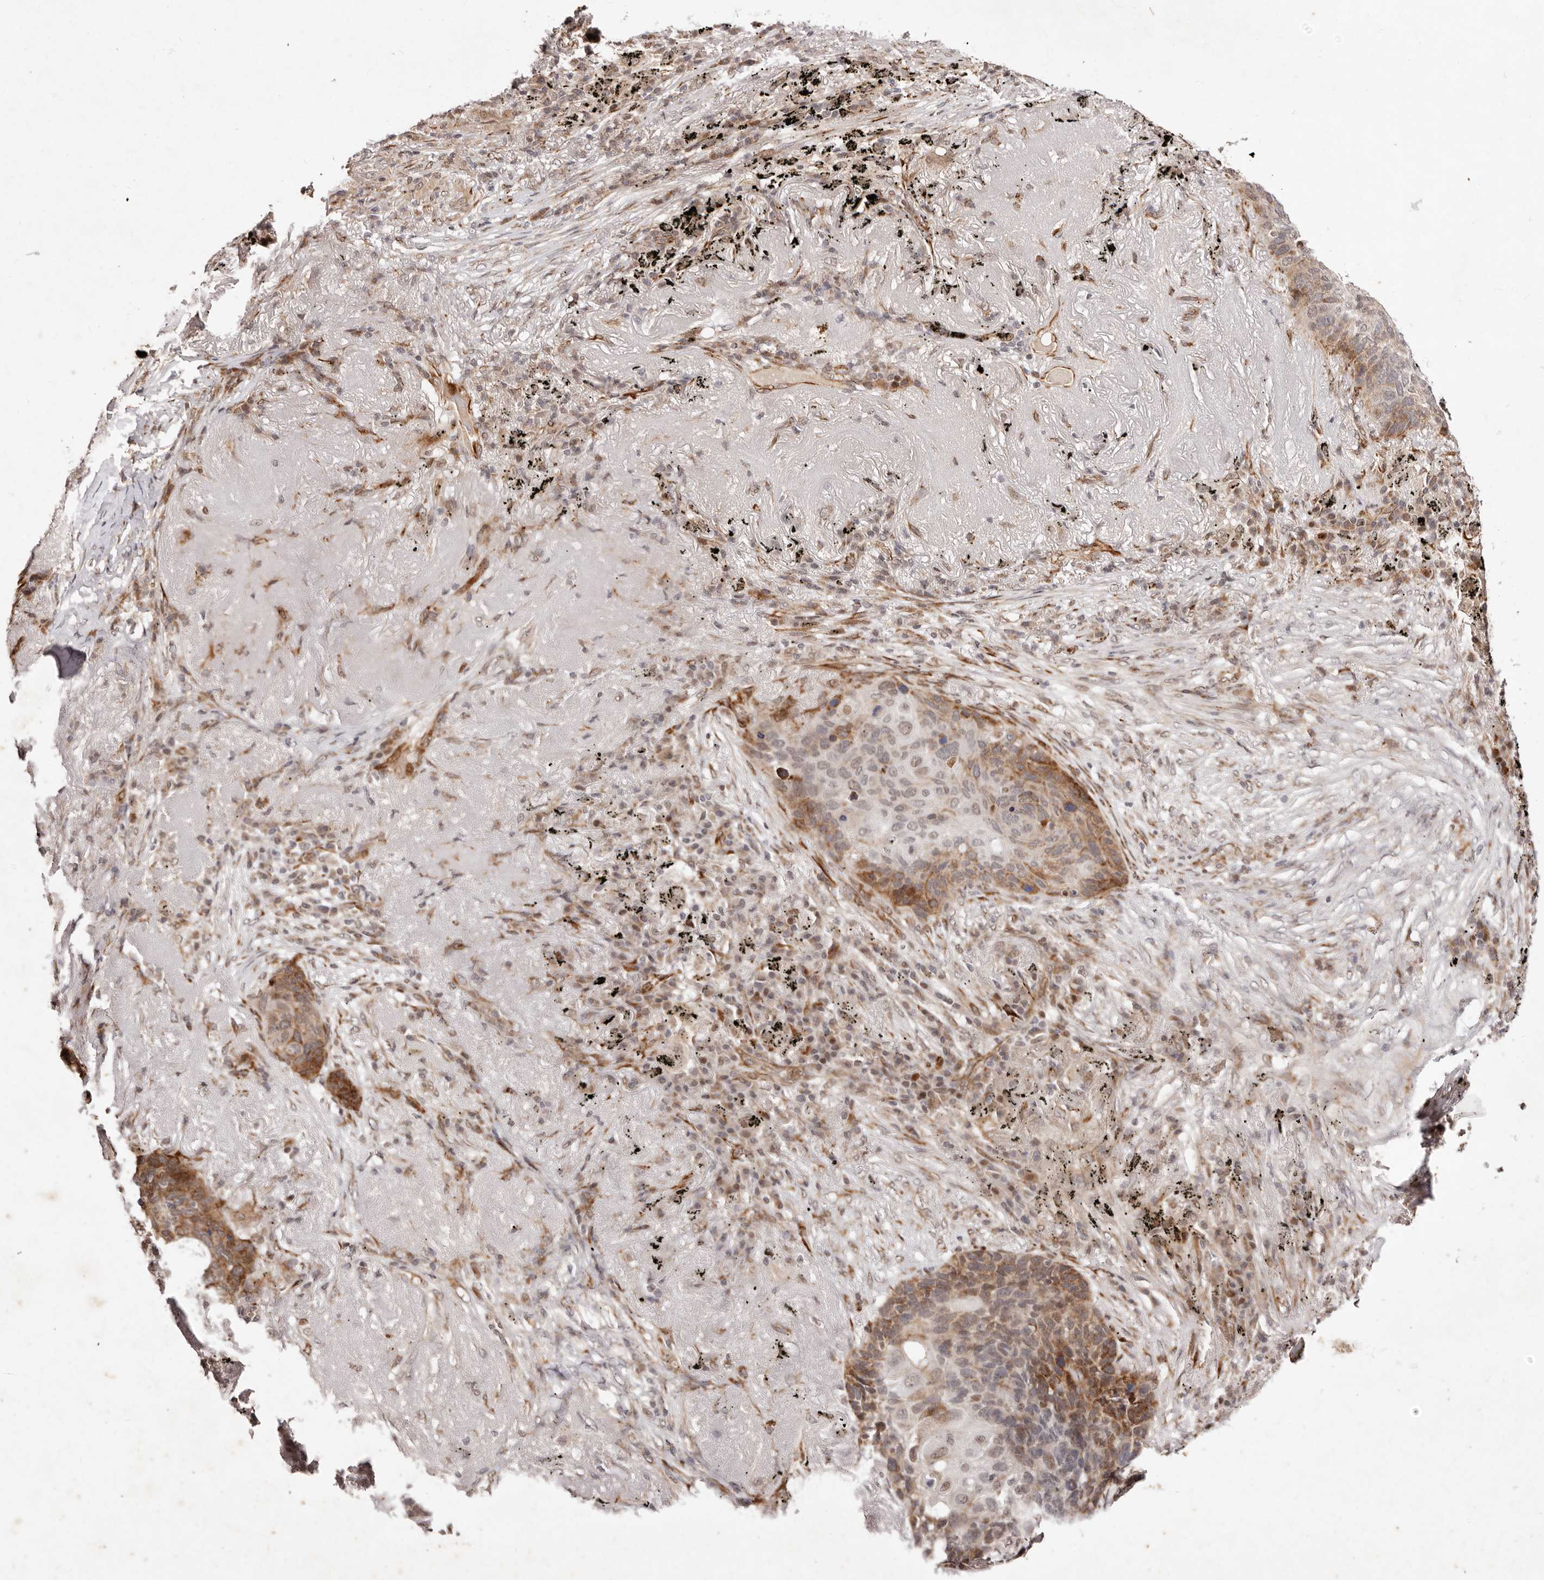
{"staining": {"intensity": "moderate", "quantity": "25%-75%", "location": "cytoplasmic/membranous,nuclear"}, "tissue": "lung cancer", "cell_type": "Tumor cells", "image_type": "cancer", "snomed": [{"axis": "morphology", "description": "Squamous cell carcinoma, NOS"}, {"axis": "topography", "description": "Lung"}], "caption": "IHC image of human lung cancer stained for a protein (brown), which shows medium levels of moderate cytoplasmic/membranous and nuclear staining in approximately 25%-75% of tumor cells.", "gene": "BCL2L15", "patient": {"sex": "female", "age": 63}}